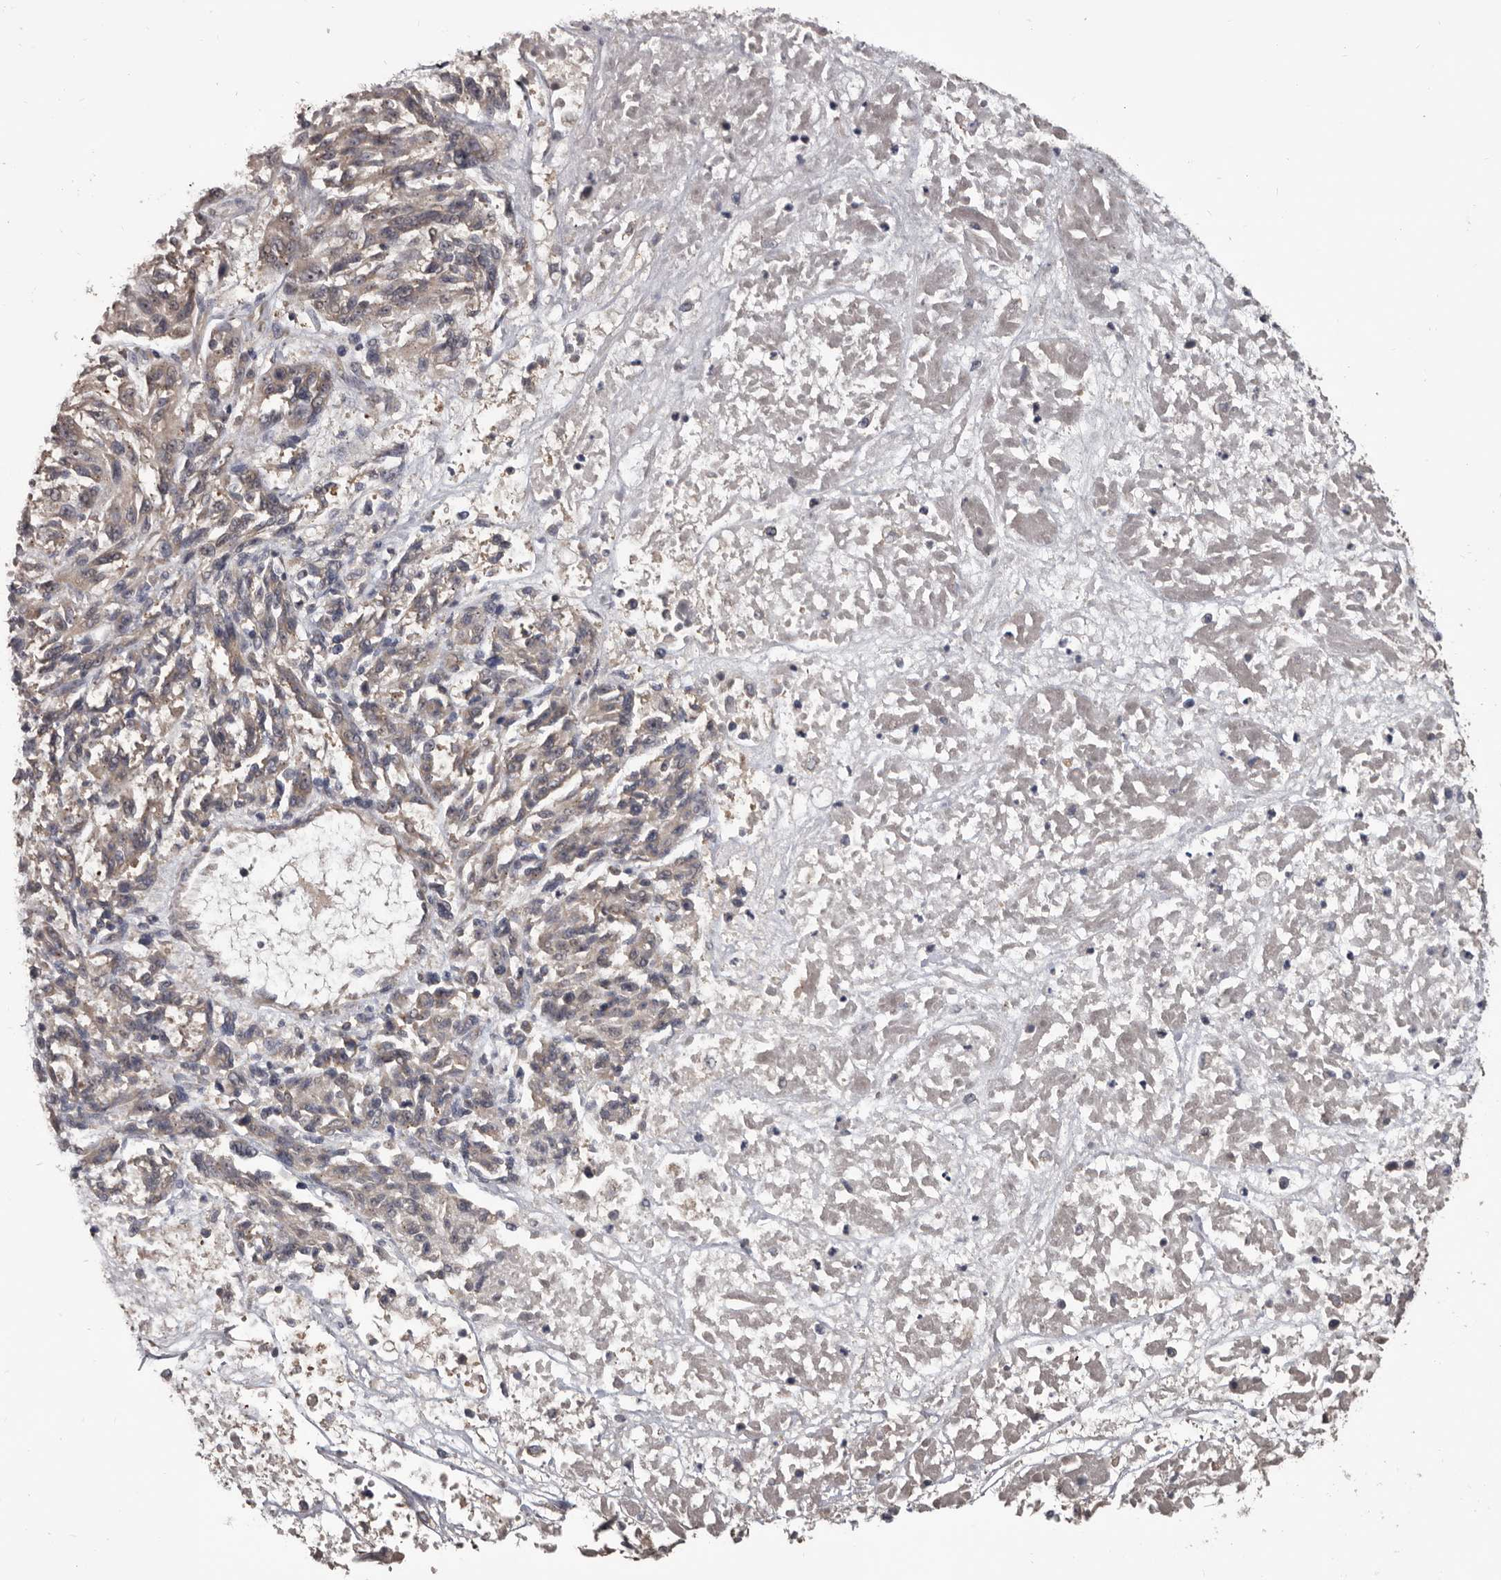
{"staining": {"intensity": "negative", "quantity": "none", "location": "none"}, "tissue": "melanoma", "cell_type": "Tumor cells", "image_type": "cancer", "snomed": [{"axis": "morphology", "description": "Malignant melanoma, NOS"}, {"axis": "topography", "description": "Skin"}], "caption": "This histopathology image is of melanoma stained with IHC to label a protein in brown with the nuclei are counter-stained blue. There is no expression in tumor cells.", "gene": "ALDH5A1", "patient": {"sex": "male", "age": 53}}